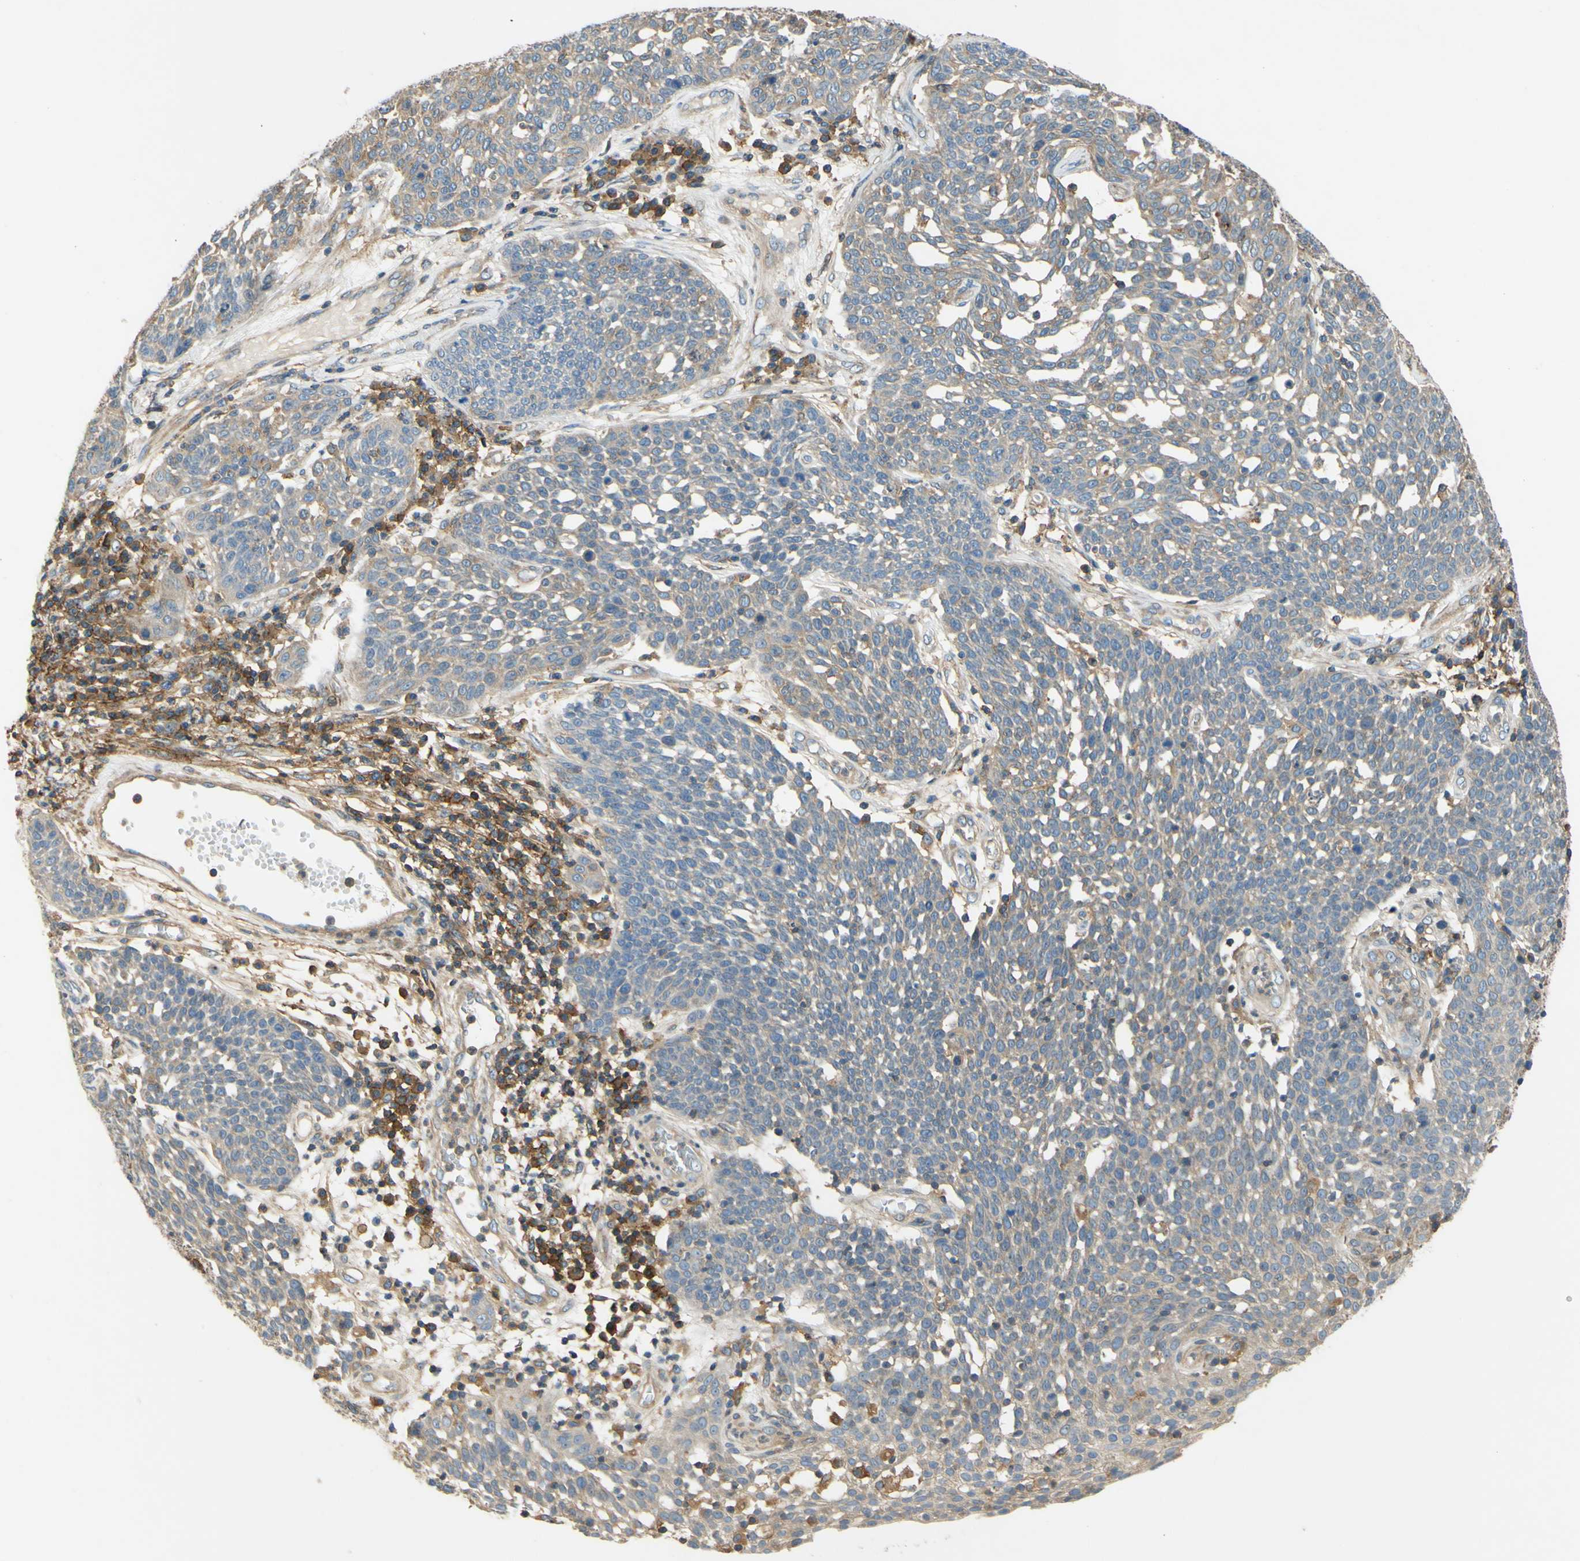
{"staining": {"intensity": "weak", "quantity": "25%-75%", "location": "cytoplasmic/membranous"}, "tissue": "cervical cancer", "cell_type": "Tumor cells", "image_type": "cancer", "snomed": [{"axis": "morphology", "description": "Squamous cell carcinoma, NOS"}, {"axis": "topography", "description": "Cervix"}], "caption": "Tumor cells demonstrate low levels of weak cytoplasmic/membranous positivity in approximately 25%-75% of cells in human squamous cell carcinoma (cervical). Using DAB (brown) and hematoxylin (blue) stains, captured at high magnification using brightfield microscopy.", "gene": "POR", "patient": {"sex": "female", "age": 34}}